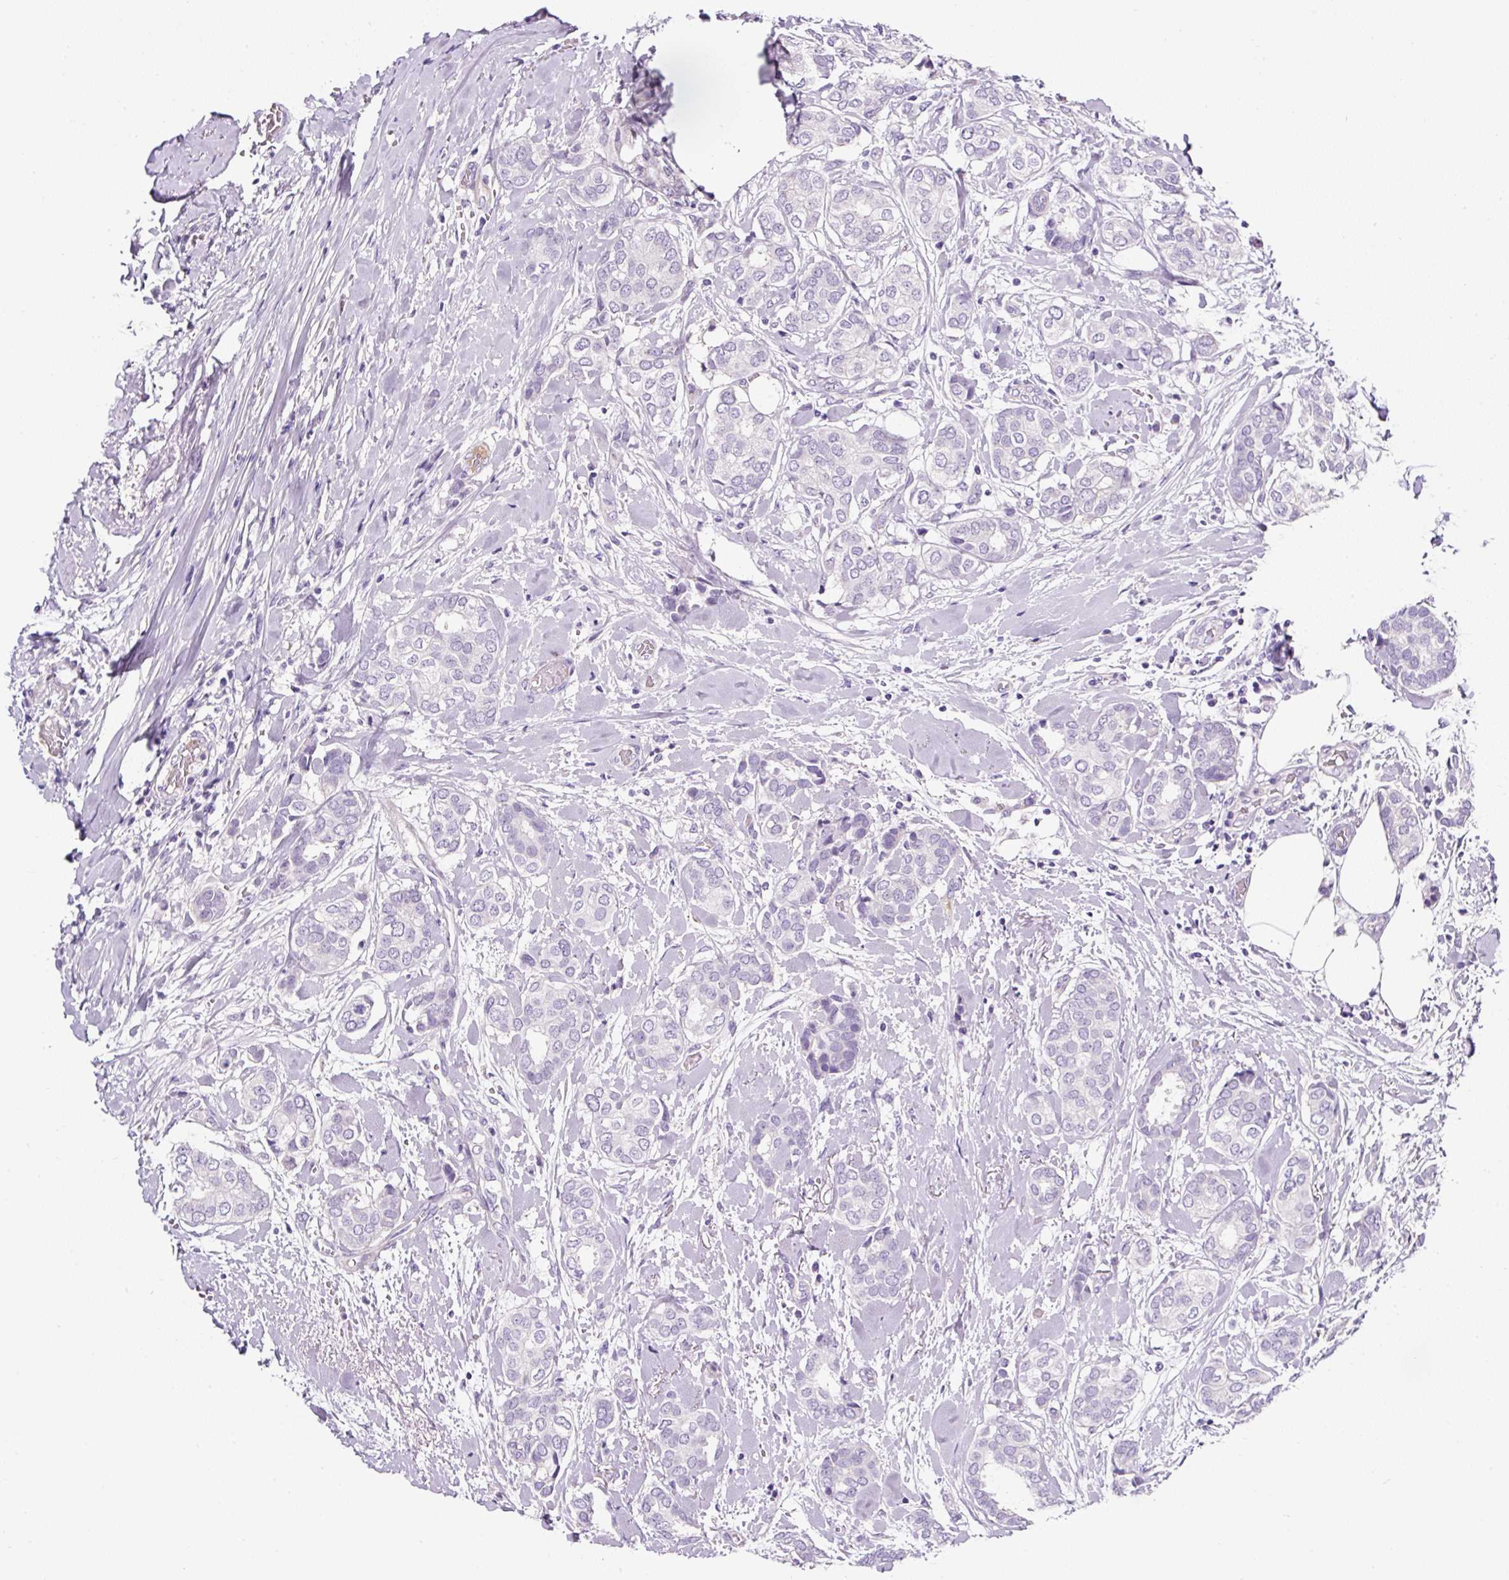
{"staining": {"intensity": "negative", "quantity": "none", "location": "none"}, "tissue": "breast cancer", "cell_type": "Tumor cells", "image_type": "cancer", "snomed": [{"axis": "morphology", "description": "Duct carcinoma"}, {"axis": "topography", "description": "Breast"}], "caption": "IHC histopathology image of neoplastic tissue: breast cancer stained with DAB (3,3'-diaminobenzidine) demonstrates no significant protein expression in tumor cells.", "gene": "OR14A2", "patient": {"sex": "female", "age": 73}}